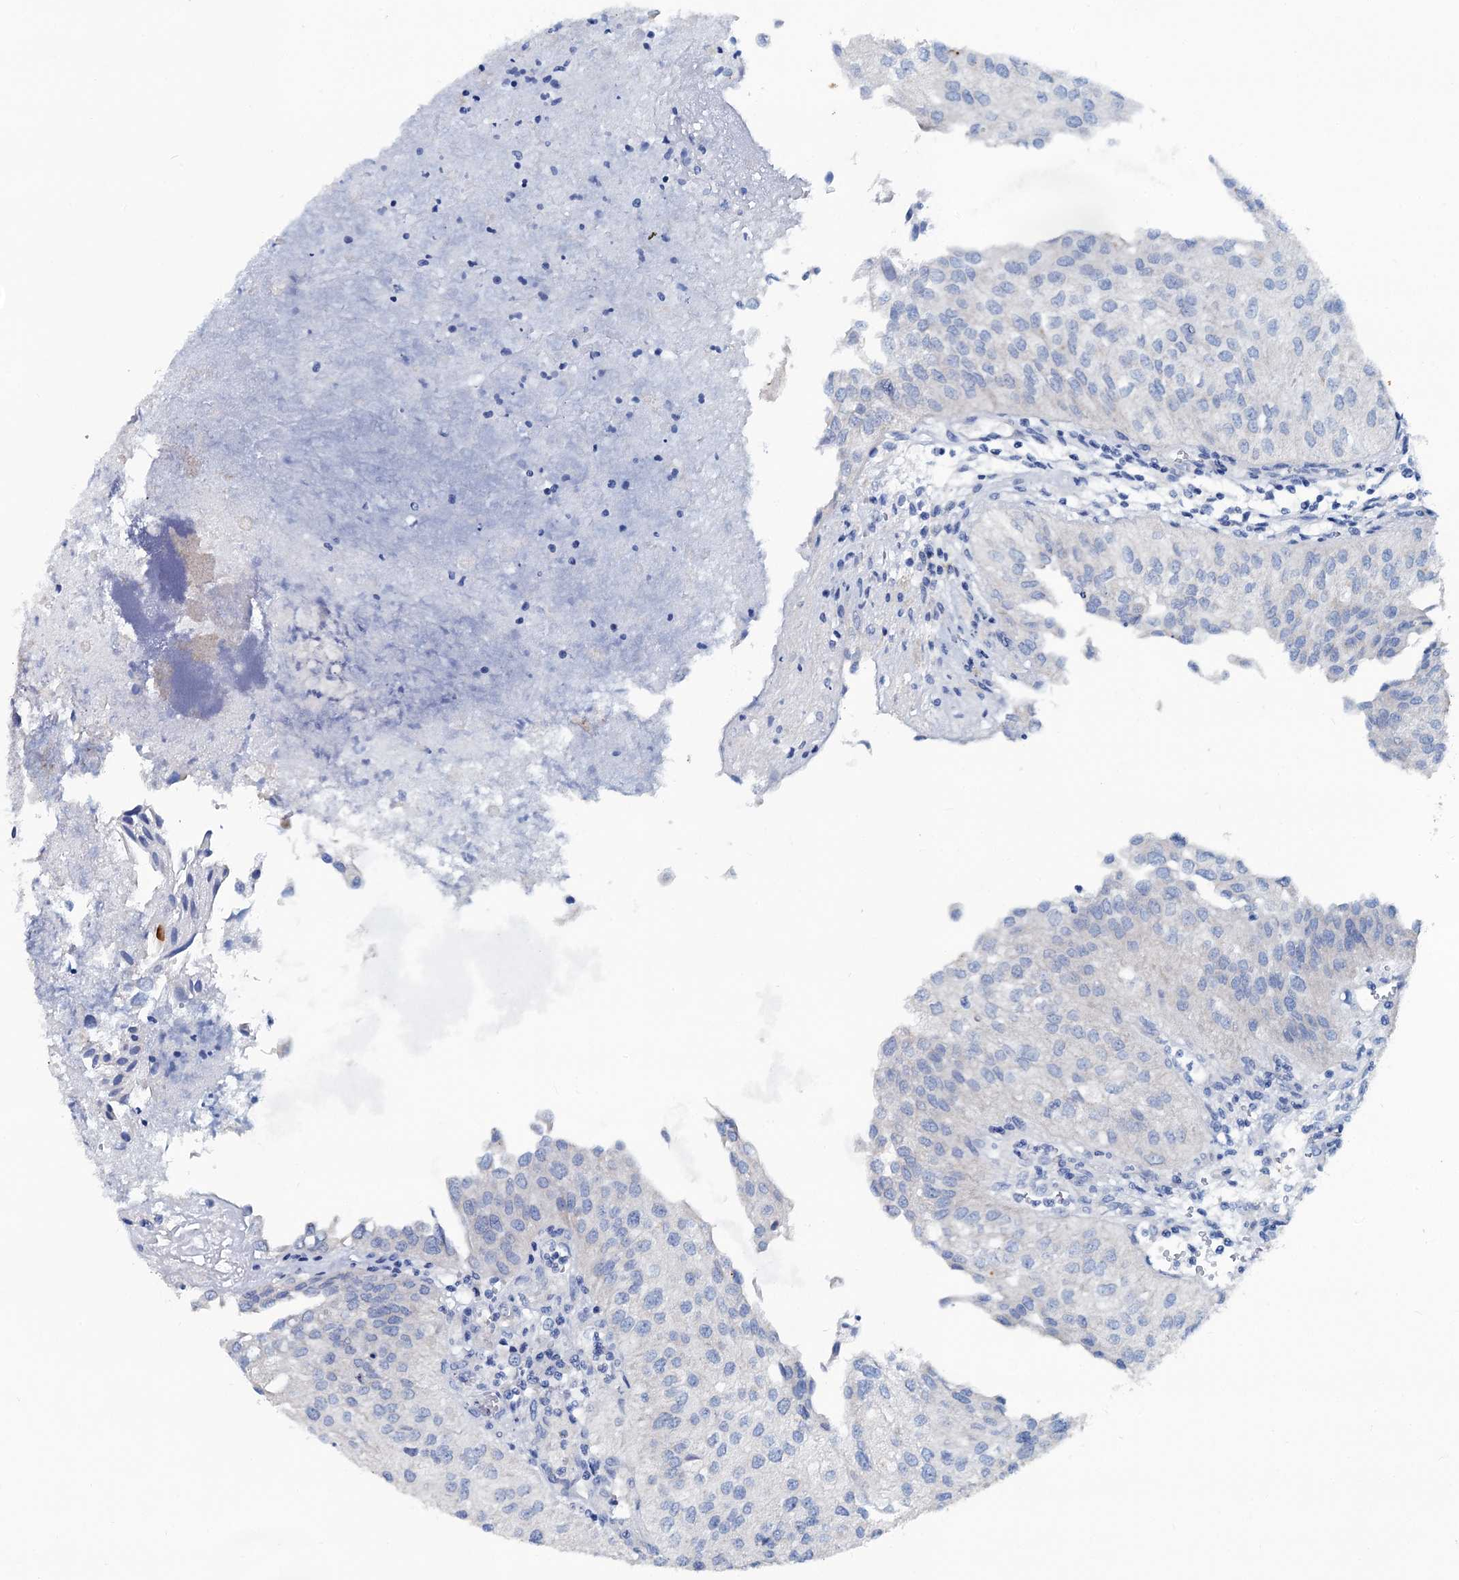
{"staining": {"intensity": "negative", "quantity": "none", "location": "none"}, "tissue": "urothelial cancer", "cell_type": "Tumor cells", "image_type": "cancer", "snomed": [{"axis": "morphology", "description": "Urothelial carcinoma, Low grade"}, {"axis": "topography", "description": "Urinary bladder"}], "caption": "Immunohistochemistry (IHC) micrograph of neoplastic tissue: urothelial carcinoma (low-grade) stained with DAB (3,3'-diaminobenzidine) exhibits no significant protein expression in tumor cells.", "gene": "SLC1A3", "patient": {"sex": "female", "age": 89}}